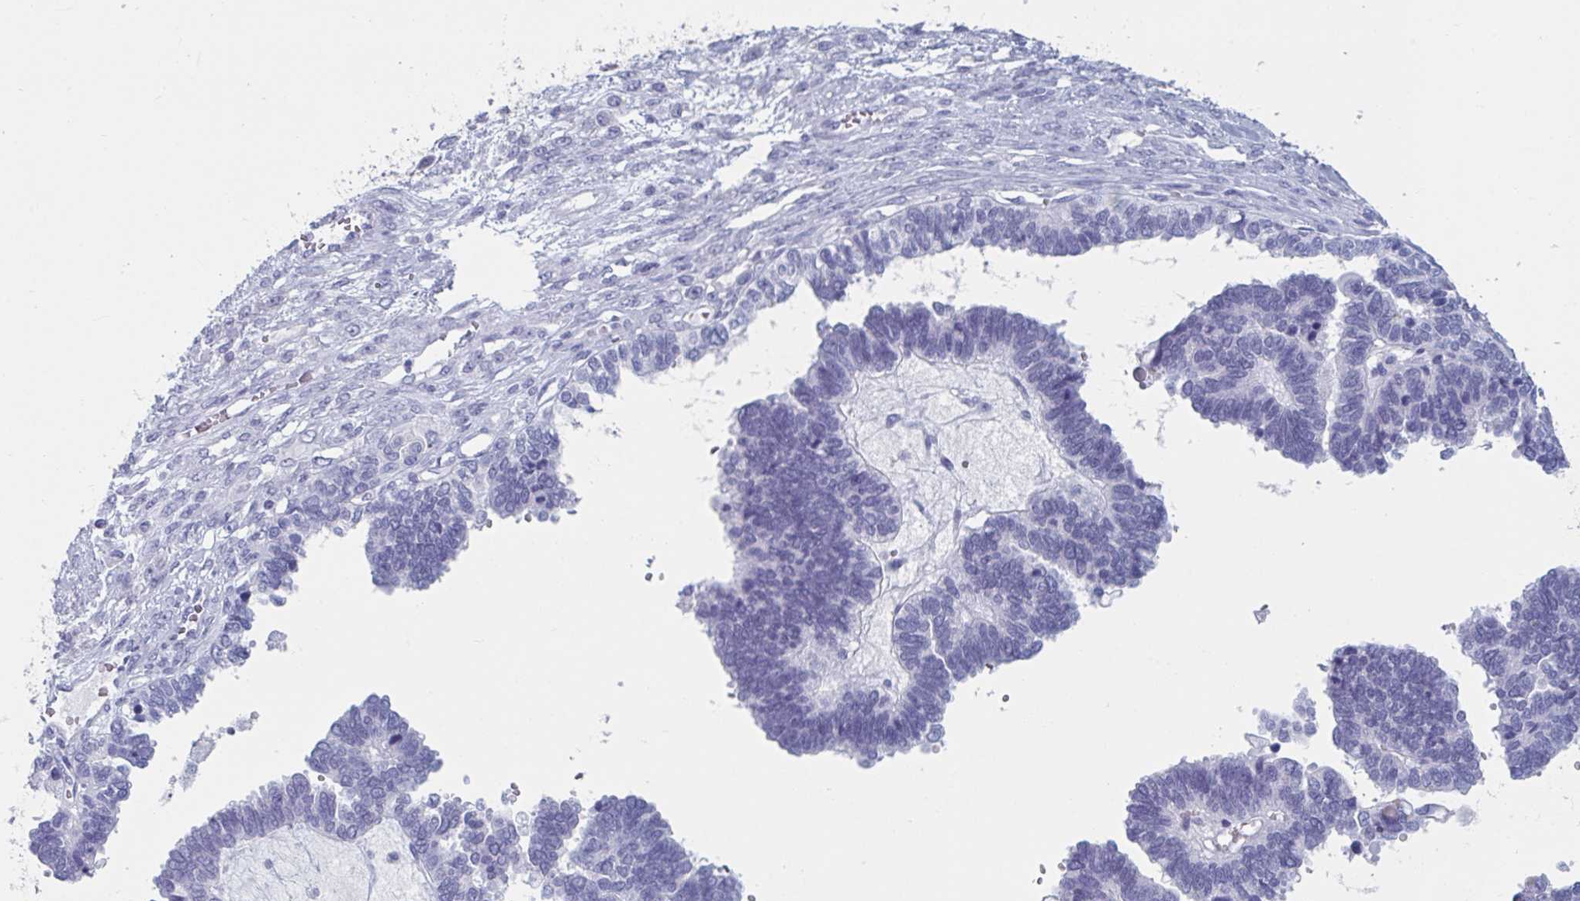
{"staining": {"intensity": "negative", "quantity": "none", "location": "none"}, "tissue": "ovarian cancer", "cell_type": "Tumor cells", "image_type": "cancer", "snomed": [{"axis": "morphology", "description": "Cystadenocarcinoma, serous, NOS"}, {"axis": "topography", "description": "Ovary"}], "caption": "An immunohistochemistry photomicrograph of serous cystadenocarcinoma (ovarian) is shown. There is no staining in tumor cells of serous cystadenocarcinoma (ovarian).", "gene": "NDUFC2", "patient": {"sex": "female", "age": 51}}